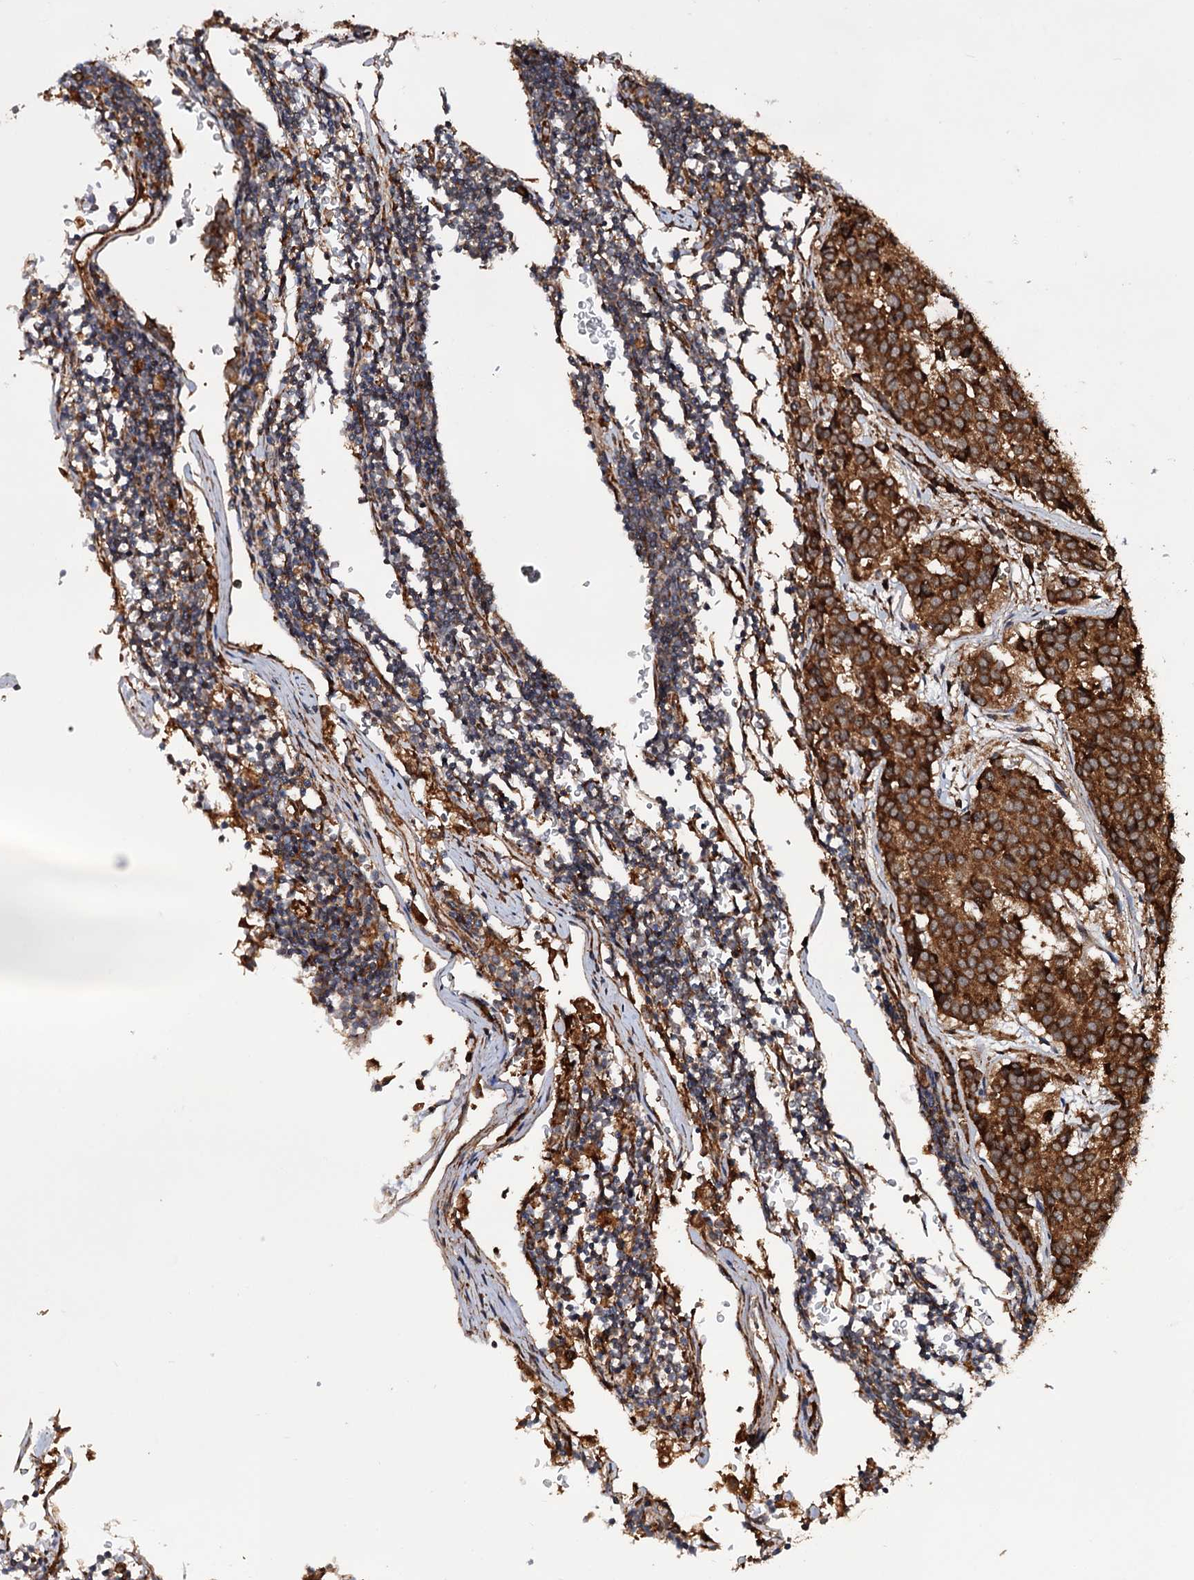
{"staining": {"intensity": "strong", "quantity": ">75%", "location": "cytoplasmic/membranous"}, "tissue": "carcinoid", "cell_type": "Tumor cells", "image_type": "cancer", "snomed": [{"axis": "morphology", "description": "Carcinoid, malignant, NOS"}, {"axis": "topography", "description": "Pancreas"}], "caption": "Human malignant carcinoid stained with a brown dye exhibits strong cytoplasmic/membranous positive expression in about >75% of tumor cells.", "gene": "ATP8B4", "patient": {"sex": "female", "age": 54}}